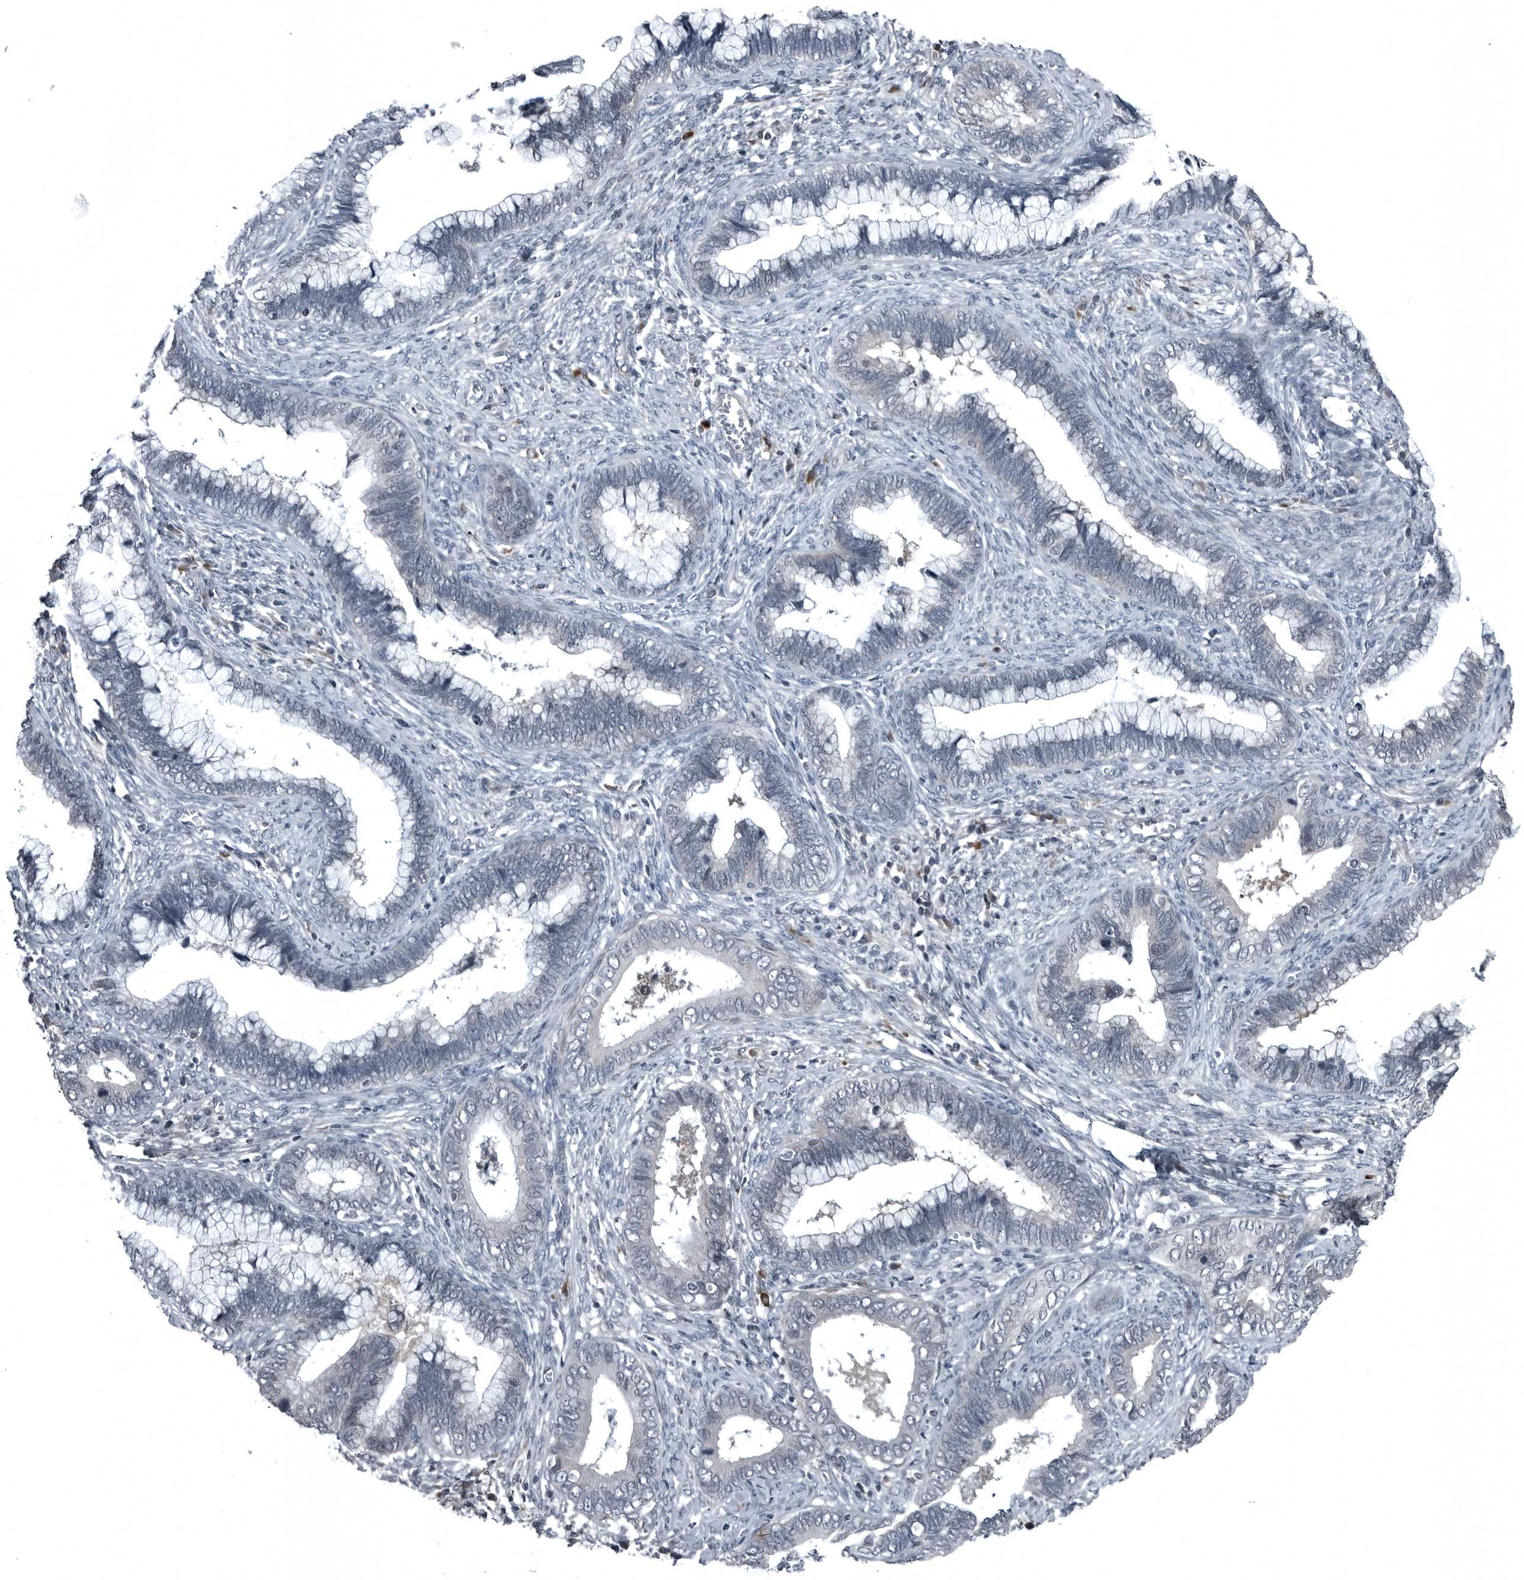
{"staining": {"intensity": "negative", "quantity": "none", "location": "none"}, "tissue": "cervical cancer", "cell_type": "Tumor cells", "image_type": "cancer", "snomed": [{"axis": "morphology", "description": "Adenocarcinoma, NOS"}, {"axis": "topography", "description": "Cervix"}], "caption": "Adenocarcinoma (cervical) stained for a protein using IHC demonstrates no positivity tumor cells.", "gene": "GAK", "patient": {"sex": "female", "age": 44}}